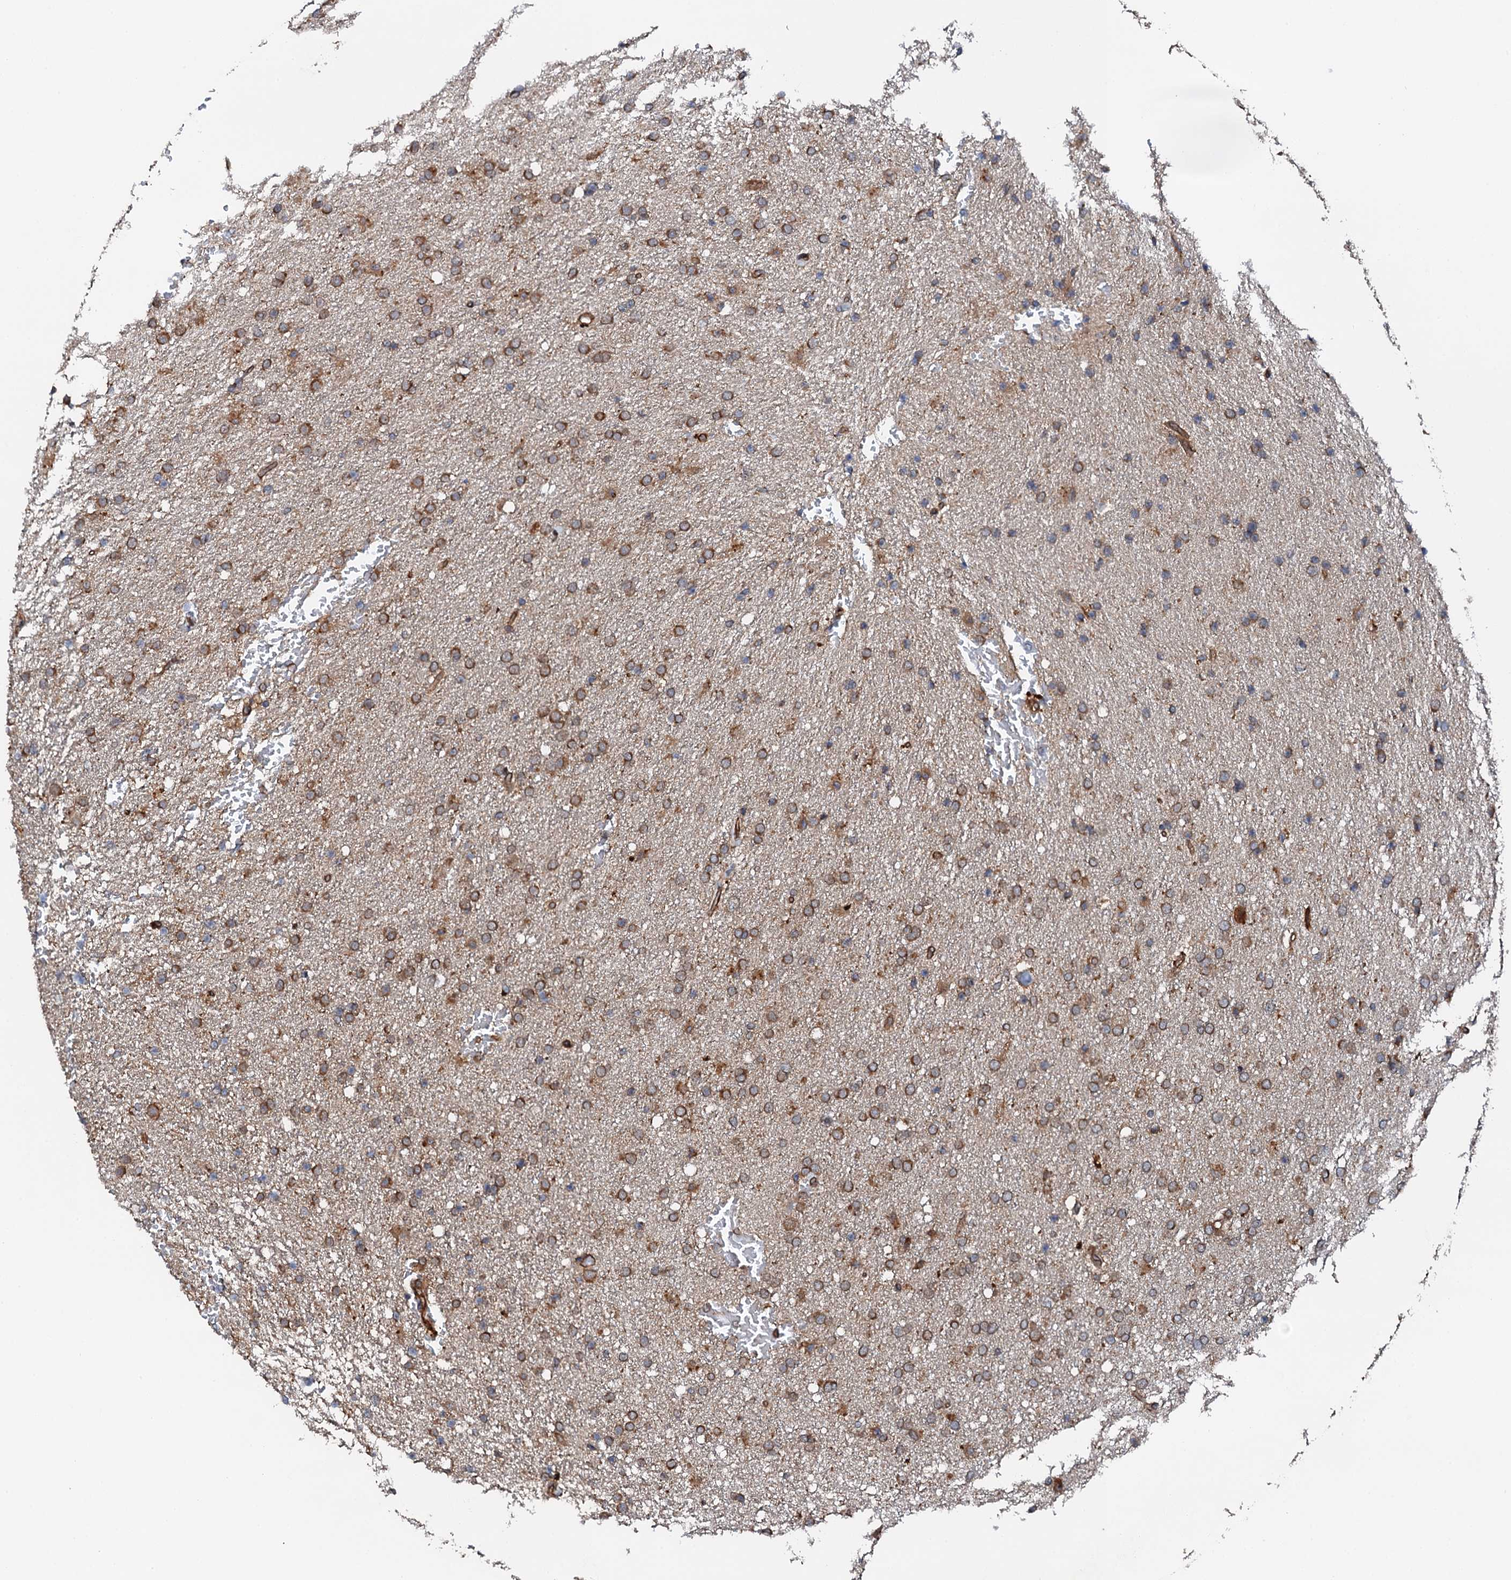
{"staining": {"intensity": "moderate", "quantity": ">75%", "location": "cytoplasmic/membranous"}, "tissue": "glioma", "cell_type": "Tumor cells", "image_type": "cancer", "snomed": [{"axis": "morphology", "description": "Glioma, malignant, High grade"}, {"axis": "topography", "description": "Brain"}], "caption": "Glioma was stained to show a protein in brown. There is medium levels of moderate cytoplasmic/membranous positivity in approximately >75% of tumor cells.", "gene": "FLYWCH1", "patient": {"sex": "male", "age": 72}}